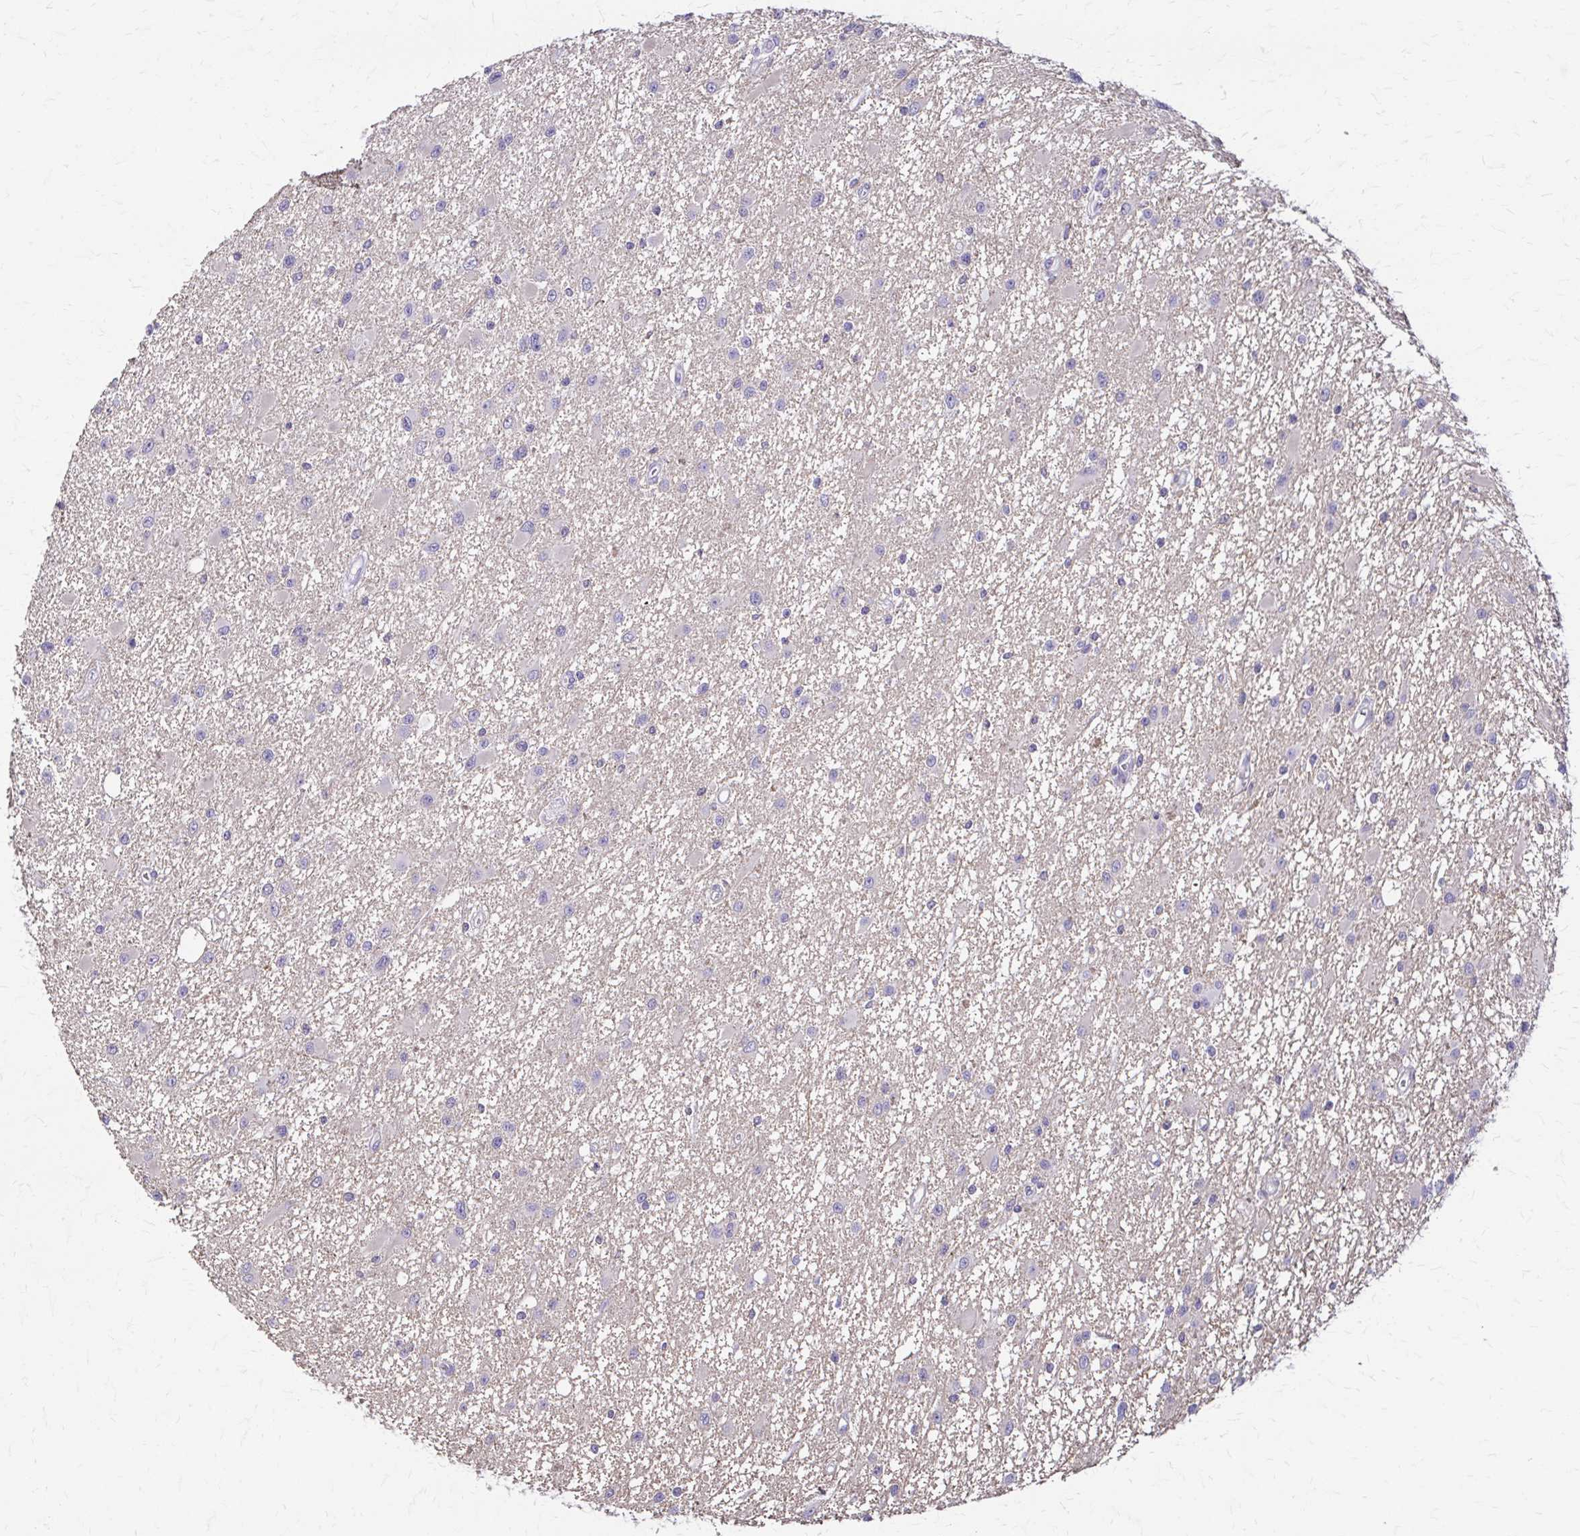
{"staining": {"intensity": "negative", "quantity": "none", "location": "none"}, "tissue": "glioma", "cell_type": "Tumor cells", "image_type": "cancer", "snomed": [{"axis": "morphology", "description": "Glioma, malignant, High grade"}, {"axis": "topography", "description": "Brain"}], "caption": "Tumor cells show no significant protein staining in malignant glioma (high-grade).", "gene": "PIK3AP1", "patient": {"sex": "male", "age": 54}}